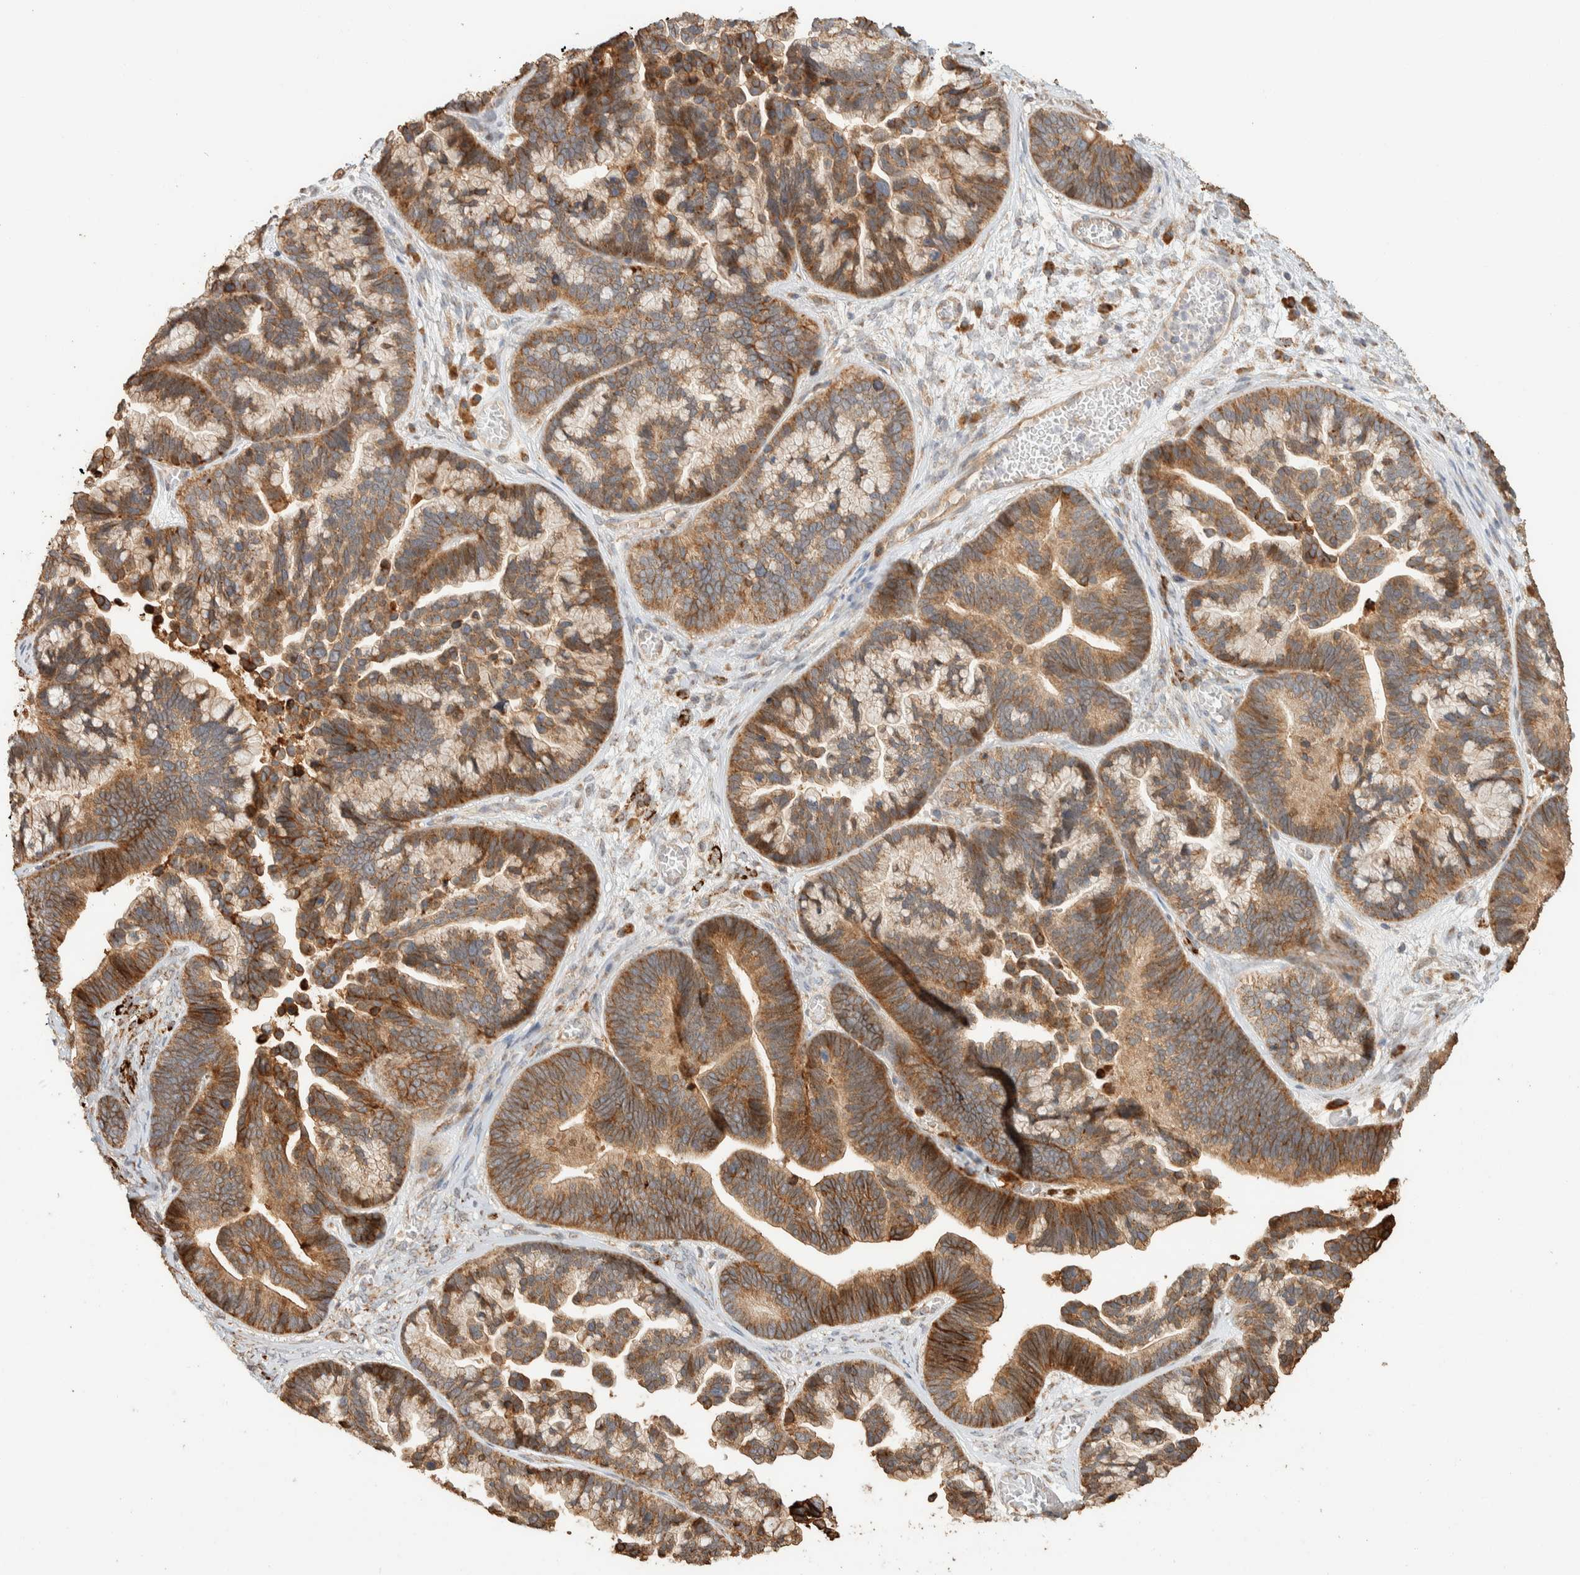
{"staining": {"intensity": "moderate", "quantity": ">75%", "location": "cytoplasmic/membranous"}, "tissue": "ovarian cancer", "cell_type": "Tumor cells", "image_type": "cancer", "snomed": [{"axis": "morphology", "description": "Cystadenocarcinoma, serous, NOS"}, {"axis": "topography", "description": "Ovary"}], "caption": "Moderate cytoplasmic/membranous staining for a protein is seen in about >75% of tumor cells of ovarian cancer using immunohistochemistry.", "gene": "KIF9", "patient": {"sex": "female", "age": 56}}